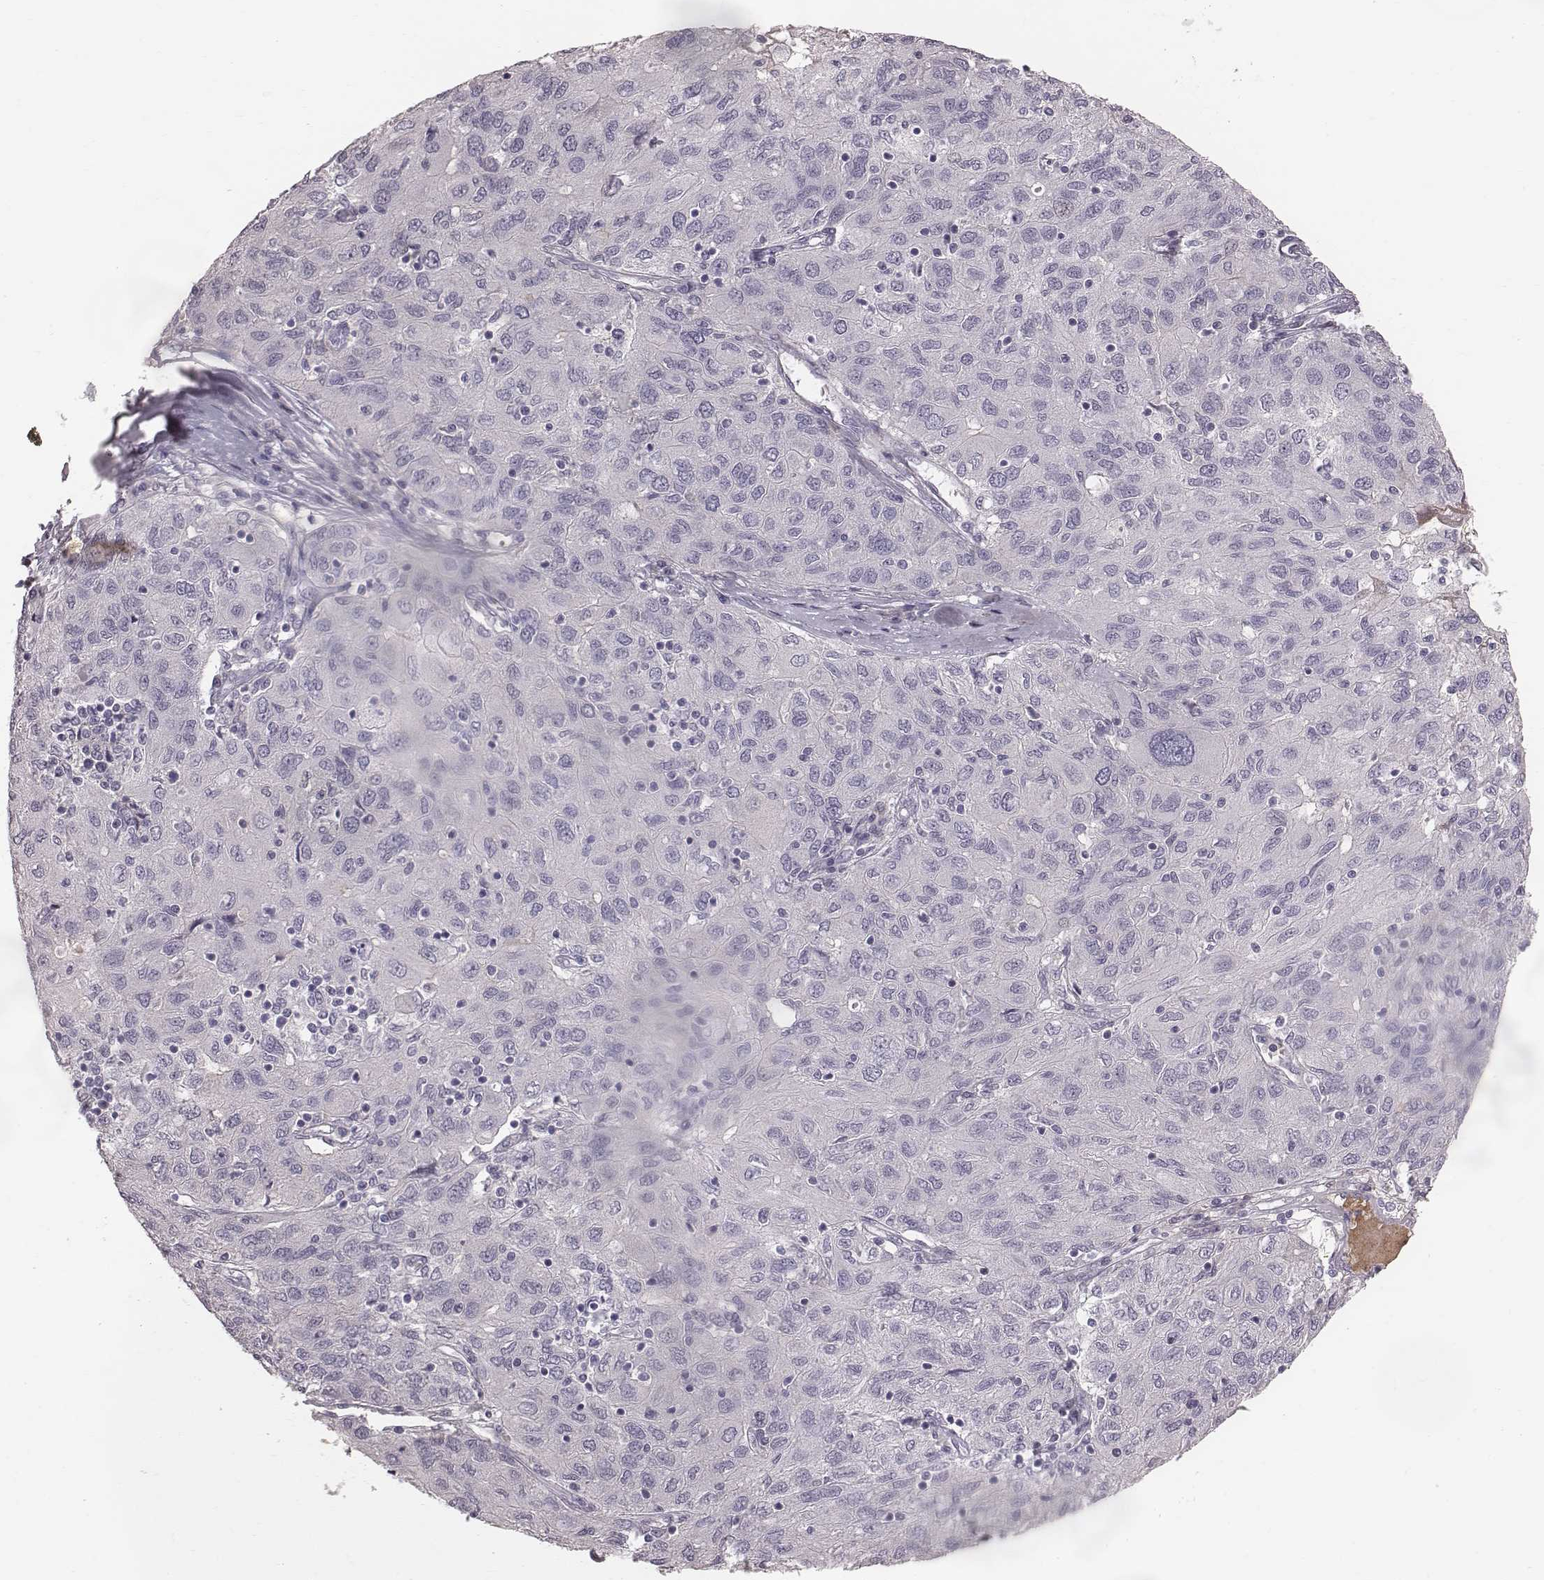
{"staining": {"intensity": "negative", "quantity": "none", "location": "none"}, "tissue": "ovarian cancer", "cell_type": "Tumor cells", "image_type": "cancer", "snomed": [{"axis": "morphology", "description": "Carcinoma, endometroid"}, {"axis": "topography", "description": "Ovary"}], "caption": "This is an immunohistochemistry (IHC) image of human endometroid carcinoma (ovarian). There is no expression in tumor cells.", "gene": "CFTR", "patient": {"sex": "female", "age": 50}}